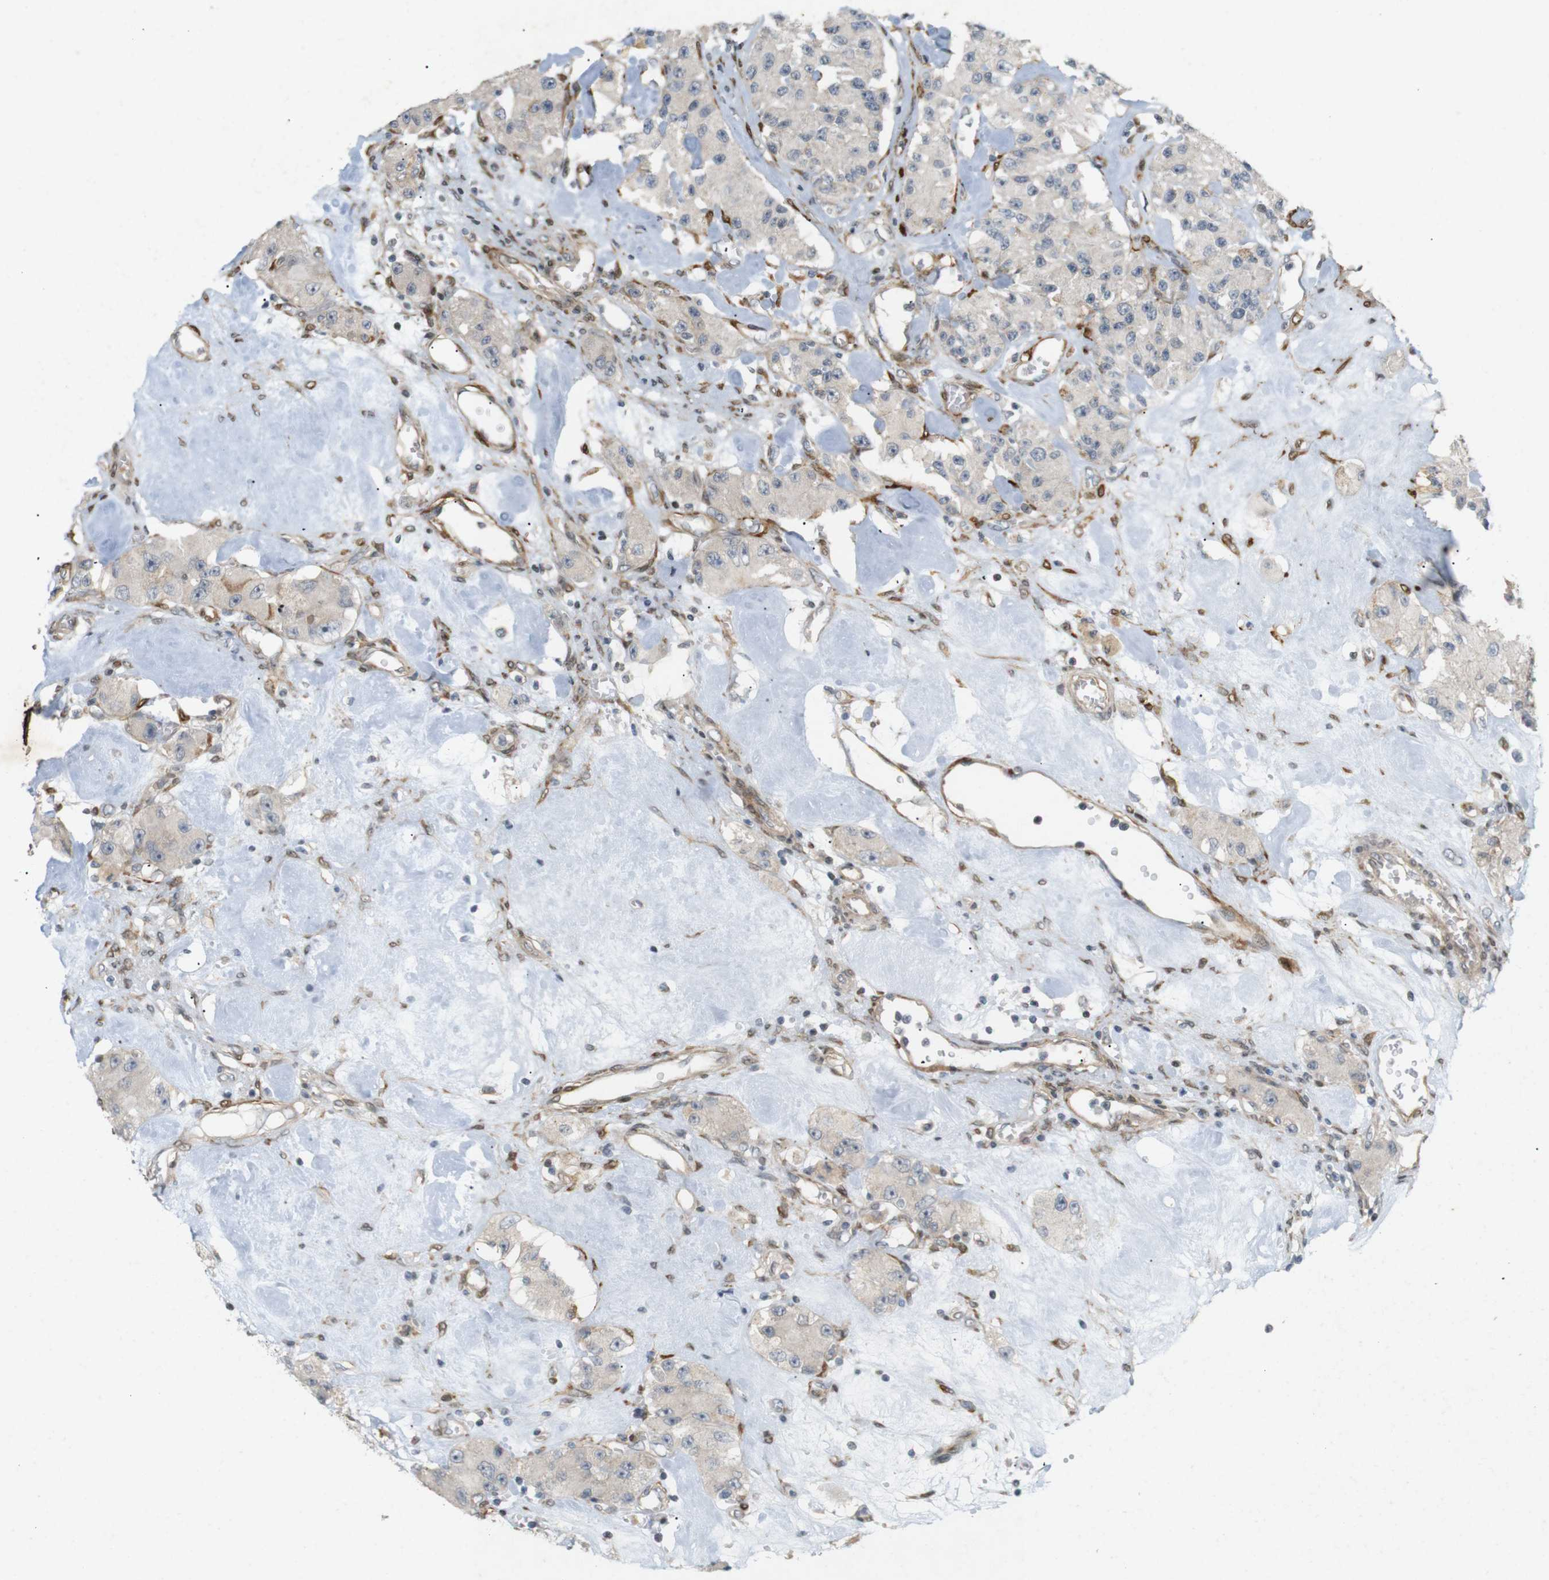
{"staining": {"intensity": "negative", "quantity": "none", "location": "none"}, "tissue": "carcinoid", "cell_type": "Tumor cells", "image_type": "cancer", "snomed": [{"axis": "morphology", "description": "Carcinoid, malignant, NOS"}, {"axis": "topography", "description": "Pancreas"}], "caption": "Micrograph shows no protein expression in tumor cells of carcinoid (malignant) tissue.", "gene": "PPP1R14A", "patient": {"sex": "male", "age": 41}}